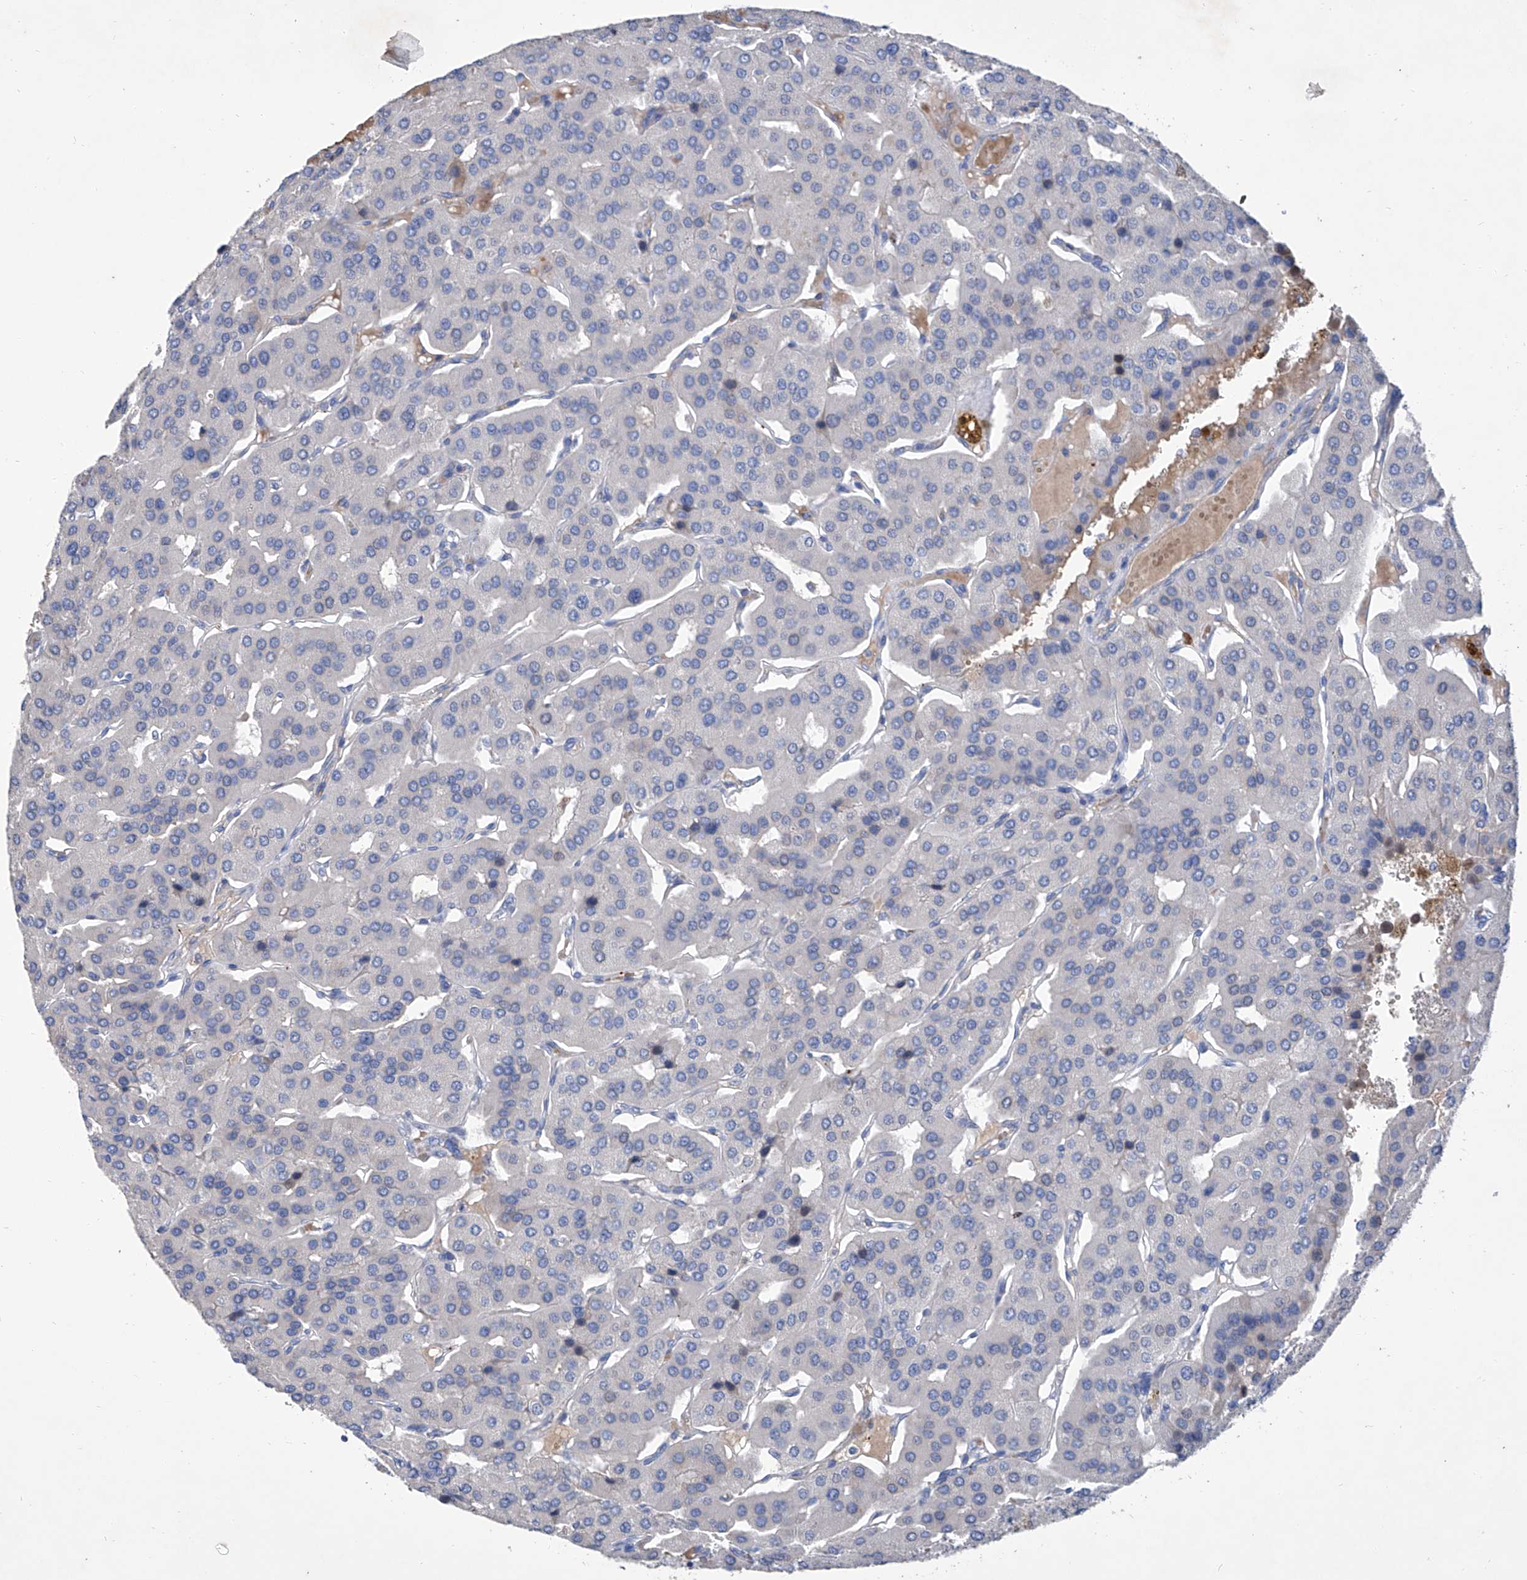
{"staining": {"intensity": "negative", "quantity": "none", "location": "none"}, "tissue": "parathyroid gland", "cell_type": "Glandular cells", "image_type": "normal", "snomed": [{"axis": "morphology", "description": "Normal tissue, NOS"}, {"axis": "morphology", "description": "Adenoma, NOS"}, {"axis": "topography", "description": "Parathyroid gland"}], "caption": "Parathyroid gland stained for a protein using immunohistochemistry displays no positivity glandular cells.", "gene": "GPT", "patient": {"sex": "female", "age": 86}}